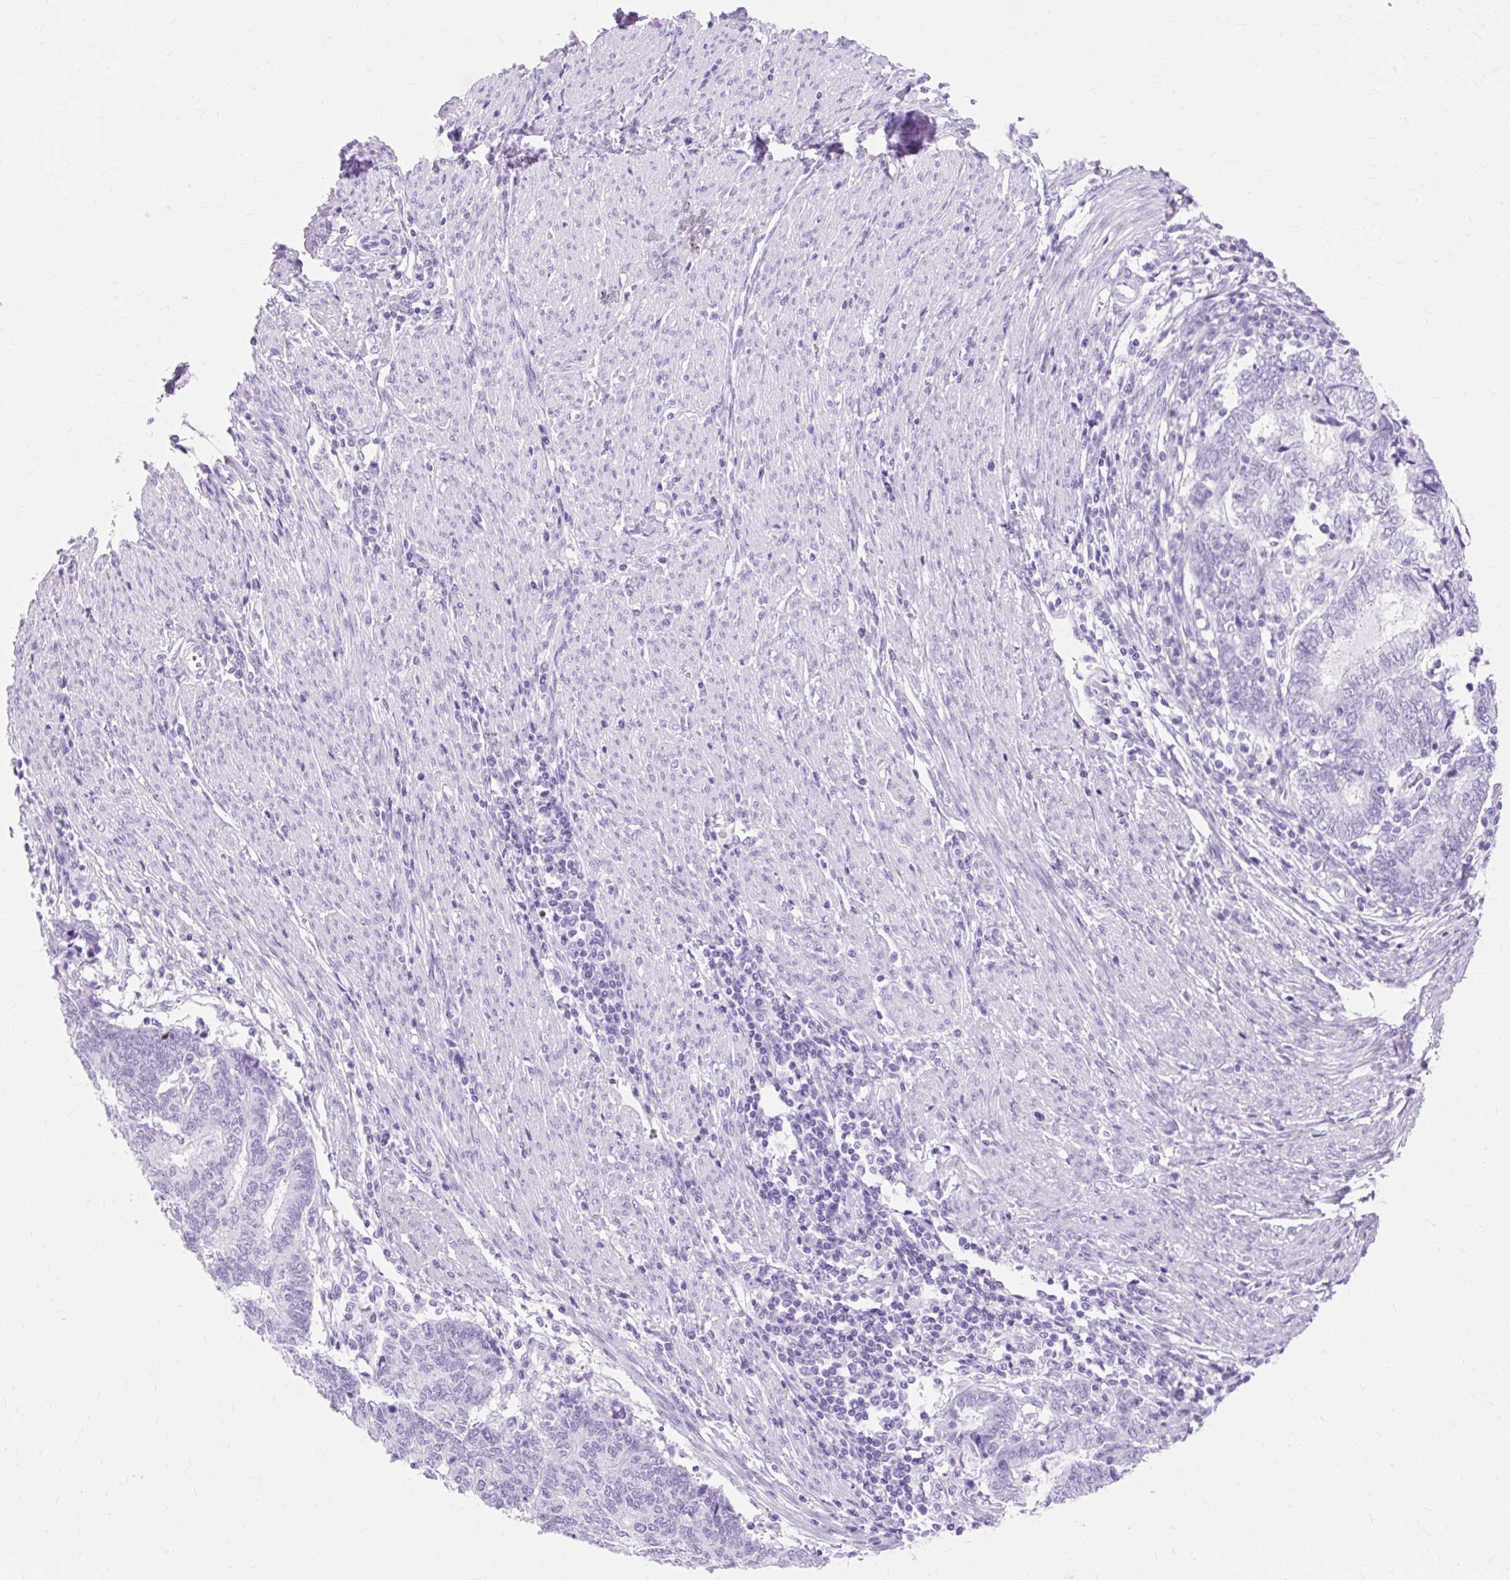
{"staining": {"intensity": "negative", "quantity": "none", "location": "none"}, "tissue": "endometrial cancer", "cell_type": "Tumor cells", "image_type": "cancer", "snomed": [{"axis": "morphology", "description": "Adenocarcinoma, NOS"}, {"axis": "topography", "description": "Uterus"}, {"axis": "topography", "description": "Endometrium"}], "caption": "Immunohistochemistry image of neoplastic tissue: human endometrial cancer (adenocarcinoma) stained with DAB shows no significant protein positivity in tumor cells.", "gene": "MBP", "patient": {"sex": "female", "age": 70}}